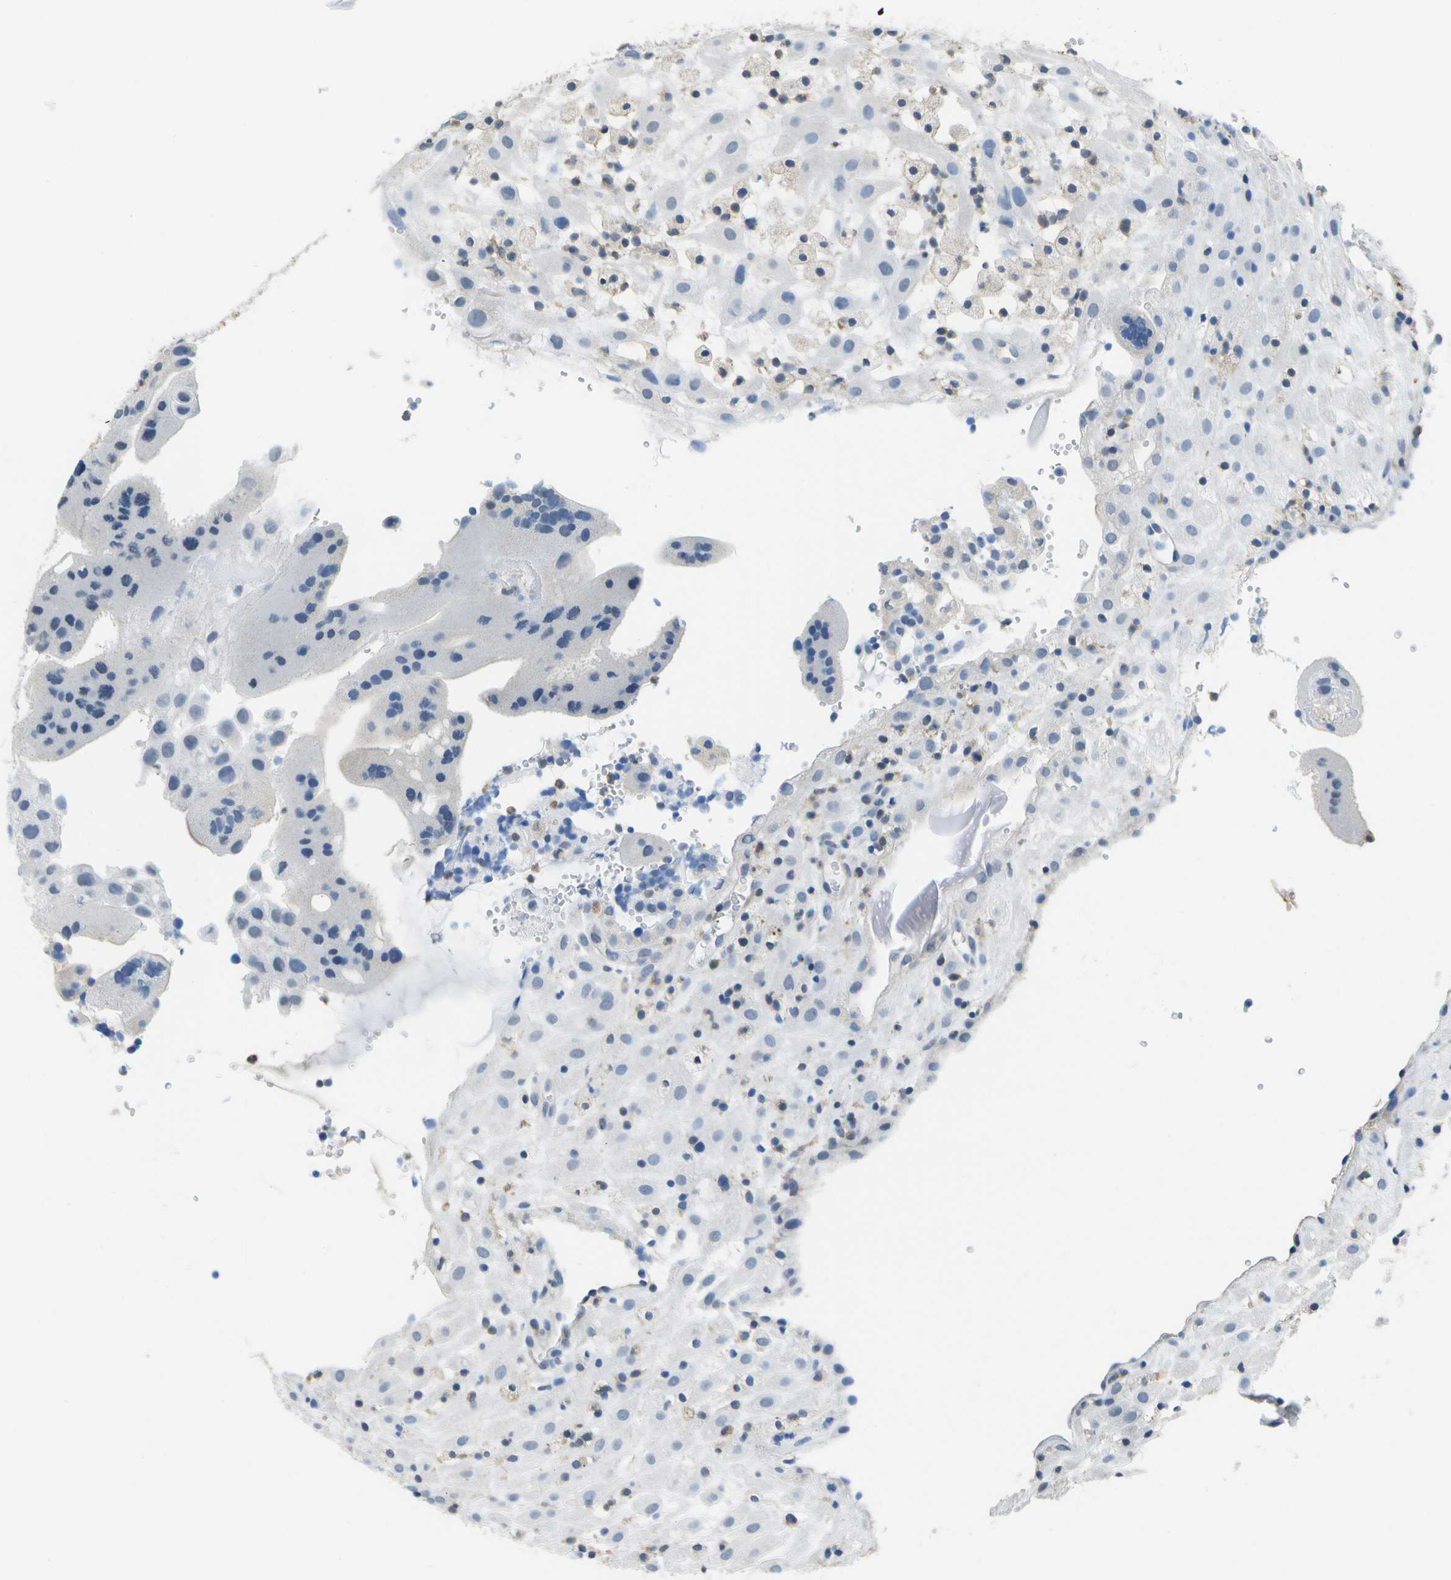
{"staining": {"intensity": "negative", "quantity": "none", "location": "none"}, "tissue": "placenta", "cell_type": "Decidual cells", "image_type": "normal", "snomed": [{"axis": "morphology", "description": "Normal tissue, NOS"}, {"axis": "topography", "description": "Placenta"}], "caption": "Immunohistochemistry histopathology image of unremarkable placenta: placenta stained with DAB (3,3'-diaminobenzidine) reveals no significant protein positivity in decidual cells. The staining is performed using DAB brown chromogen with nuclei counter-stained in using hematoxylin.", "gene": "RCSD1", "patient": {"sex": "female", "age": 18}}